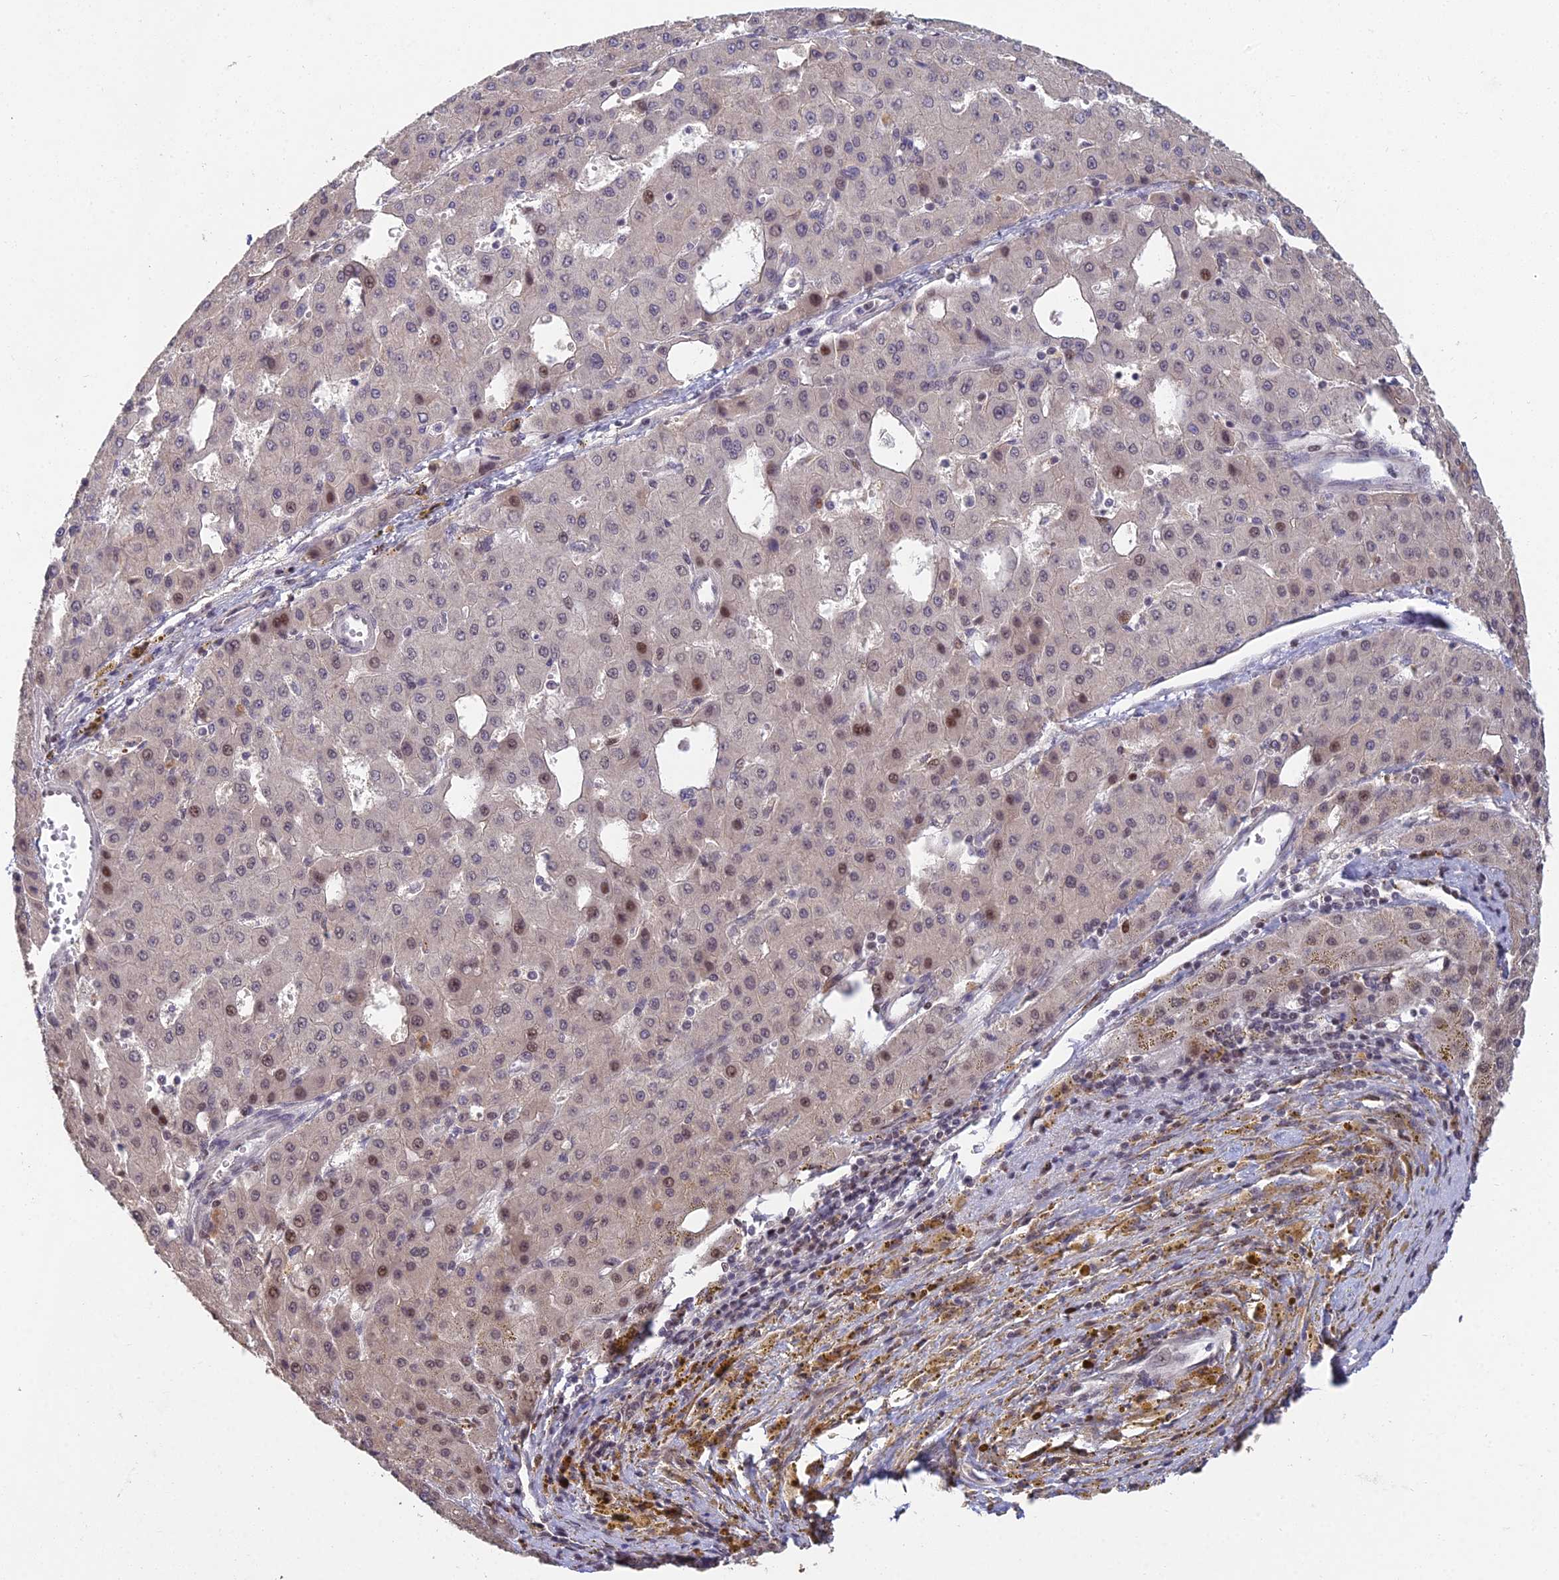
{"staining": {"intensity": "moderate", "quantity": "<25%", "location": "nuclear"}, "tissue": "liver cancer", "cell_type": "Tumor cells", "image_type": "cancer", "snomed": [{"axis": "morphology", "description": "Carcinoma, Hepatocellular, NOS"}, {"axis": "topography", "description": "Liver"}], "caption": "Liver cancer stained for a protein (brown) reveals moderate nuclear positive positivity in about <25% of tumor cells.", "gene": "ABHD17A", "patient": {"sex": "male", "age": 47}}